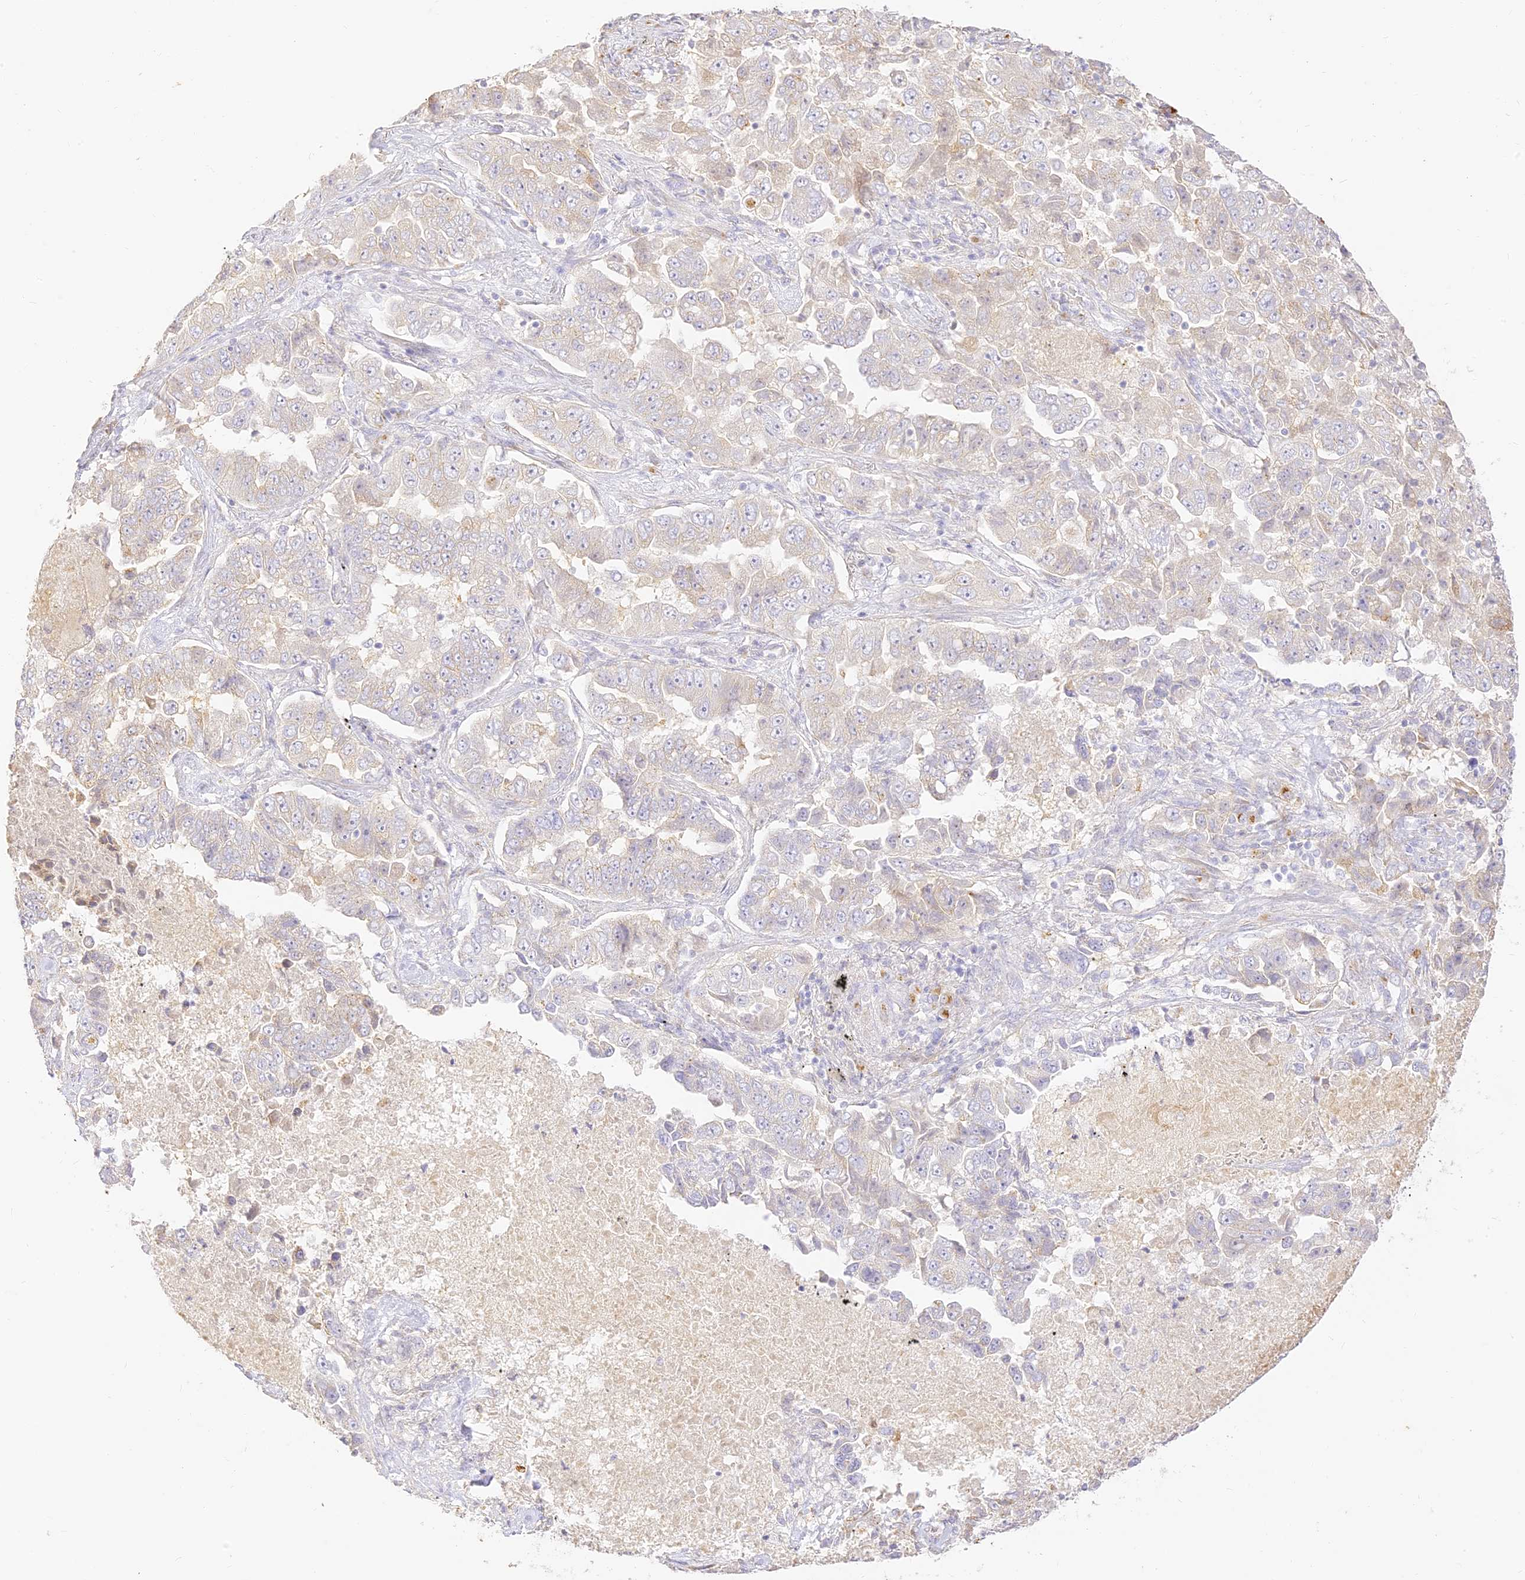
{"staining": {"intensity": "weak", "quantity": "<25%", "location": "cytoplasmic/membranous"}, "tissue": "lung cancer", "cell_type": "Tumor cells", "image_type": "cancer", "snomed": [{"axis": "morphology", "description": "Adenocarcinoma, NOS"}, {"axis": "topography", "description": "Lung"}], "caption": "Immunohistochemistry (IHC) histopathology image of neoplastic tissue: adenocarcinoma (lung) stained with DAB (3,3'-diaminobenzidine) displays no significant protein expression in tumor cells. (DAB IHC, high magnification).", "gene": "SEC13", "patient": {"sex": "female", "age": 51}}